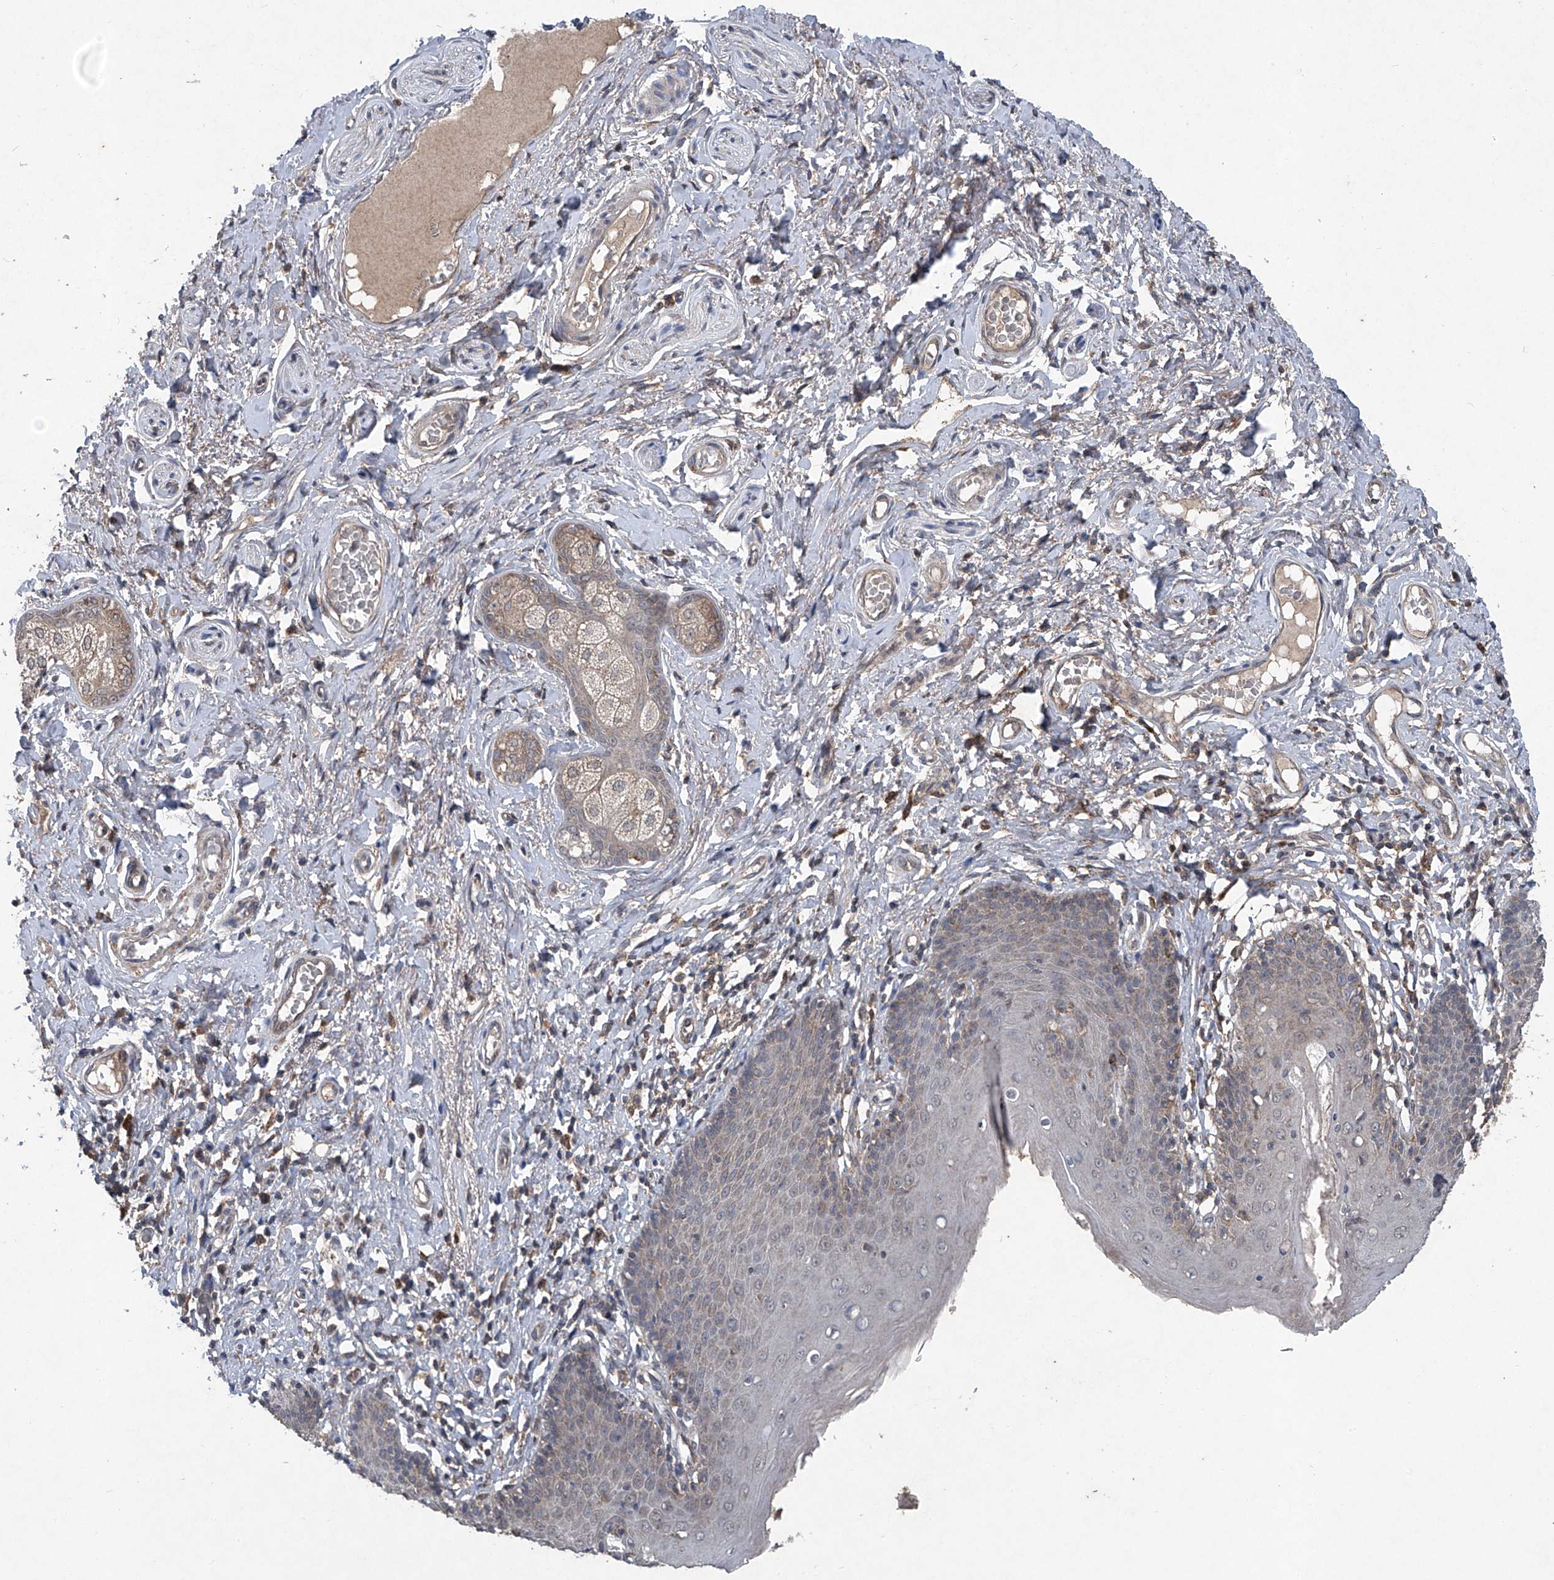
{"staining": {"intensity": "weak", "quantity": "<25%", "location": "cytoplasmic/membranous"}, "tissue": "skin", "cell_type": "Epidermal cells", "image_type": "normal", "snomed": [{"axis": "morphology", "description": "Normal tissue, NOS"}, {"axis": "topography", "description": "Vulva"}], "caption": "Immunohistochemical staining of unremarkable human skin shows no significant positivity in epidermal cells. (DAB (3,3'-diaminobenzidine) immunohistochemistry (IHC) with hematoxylin counter stain).", "gene": "SUMF2", "patient": {"sex": "female", "age": 66}}